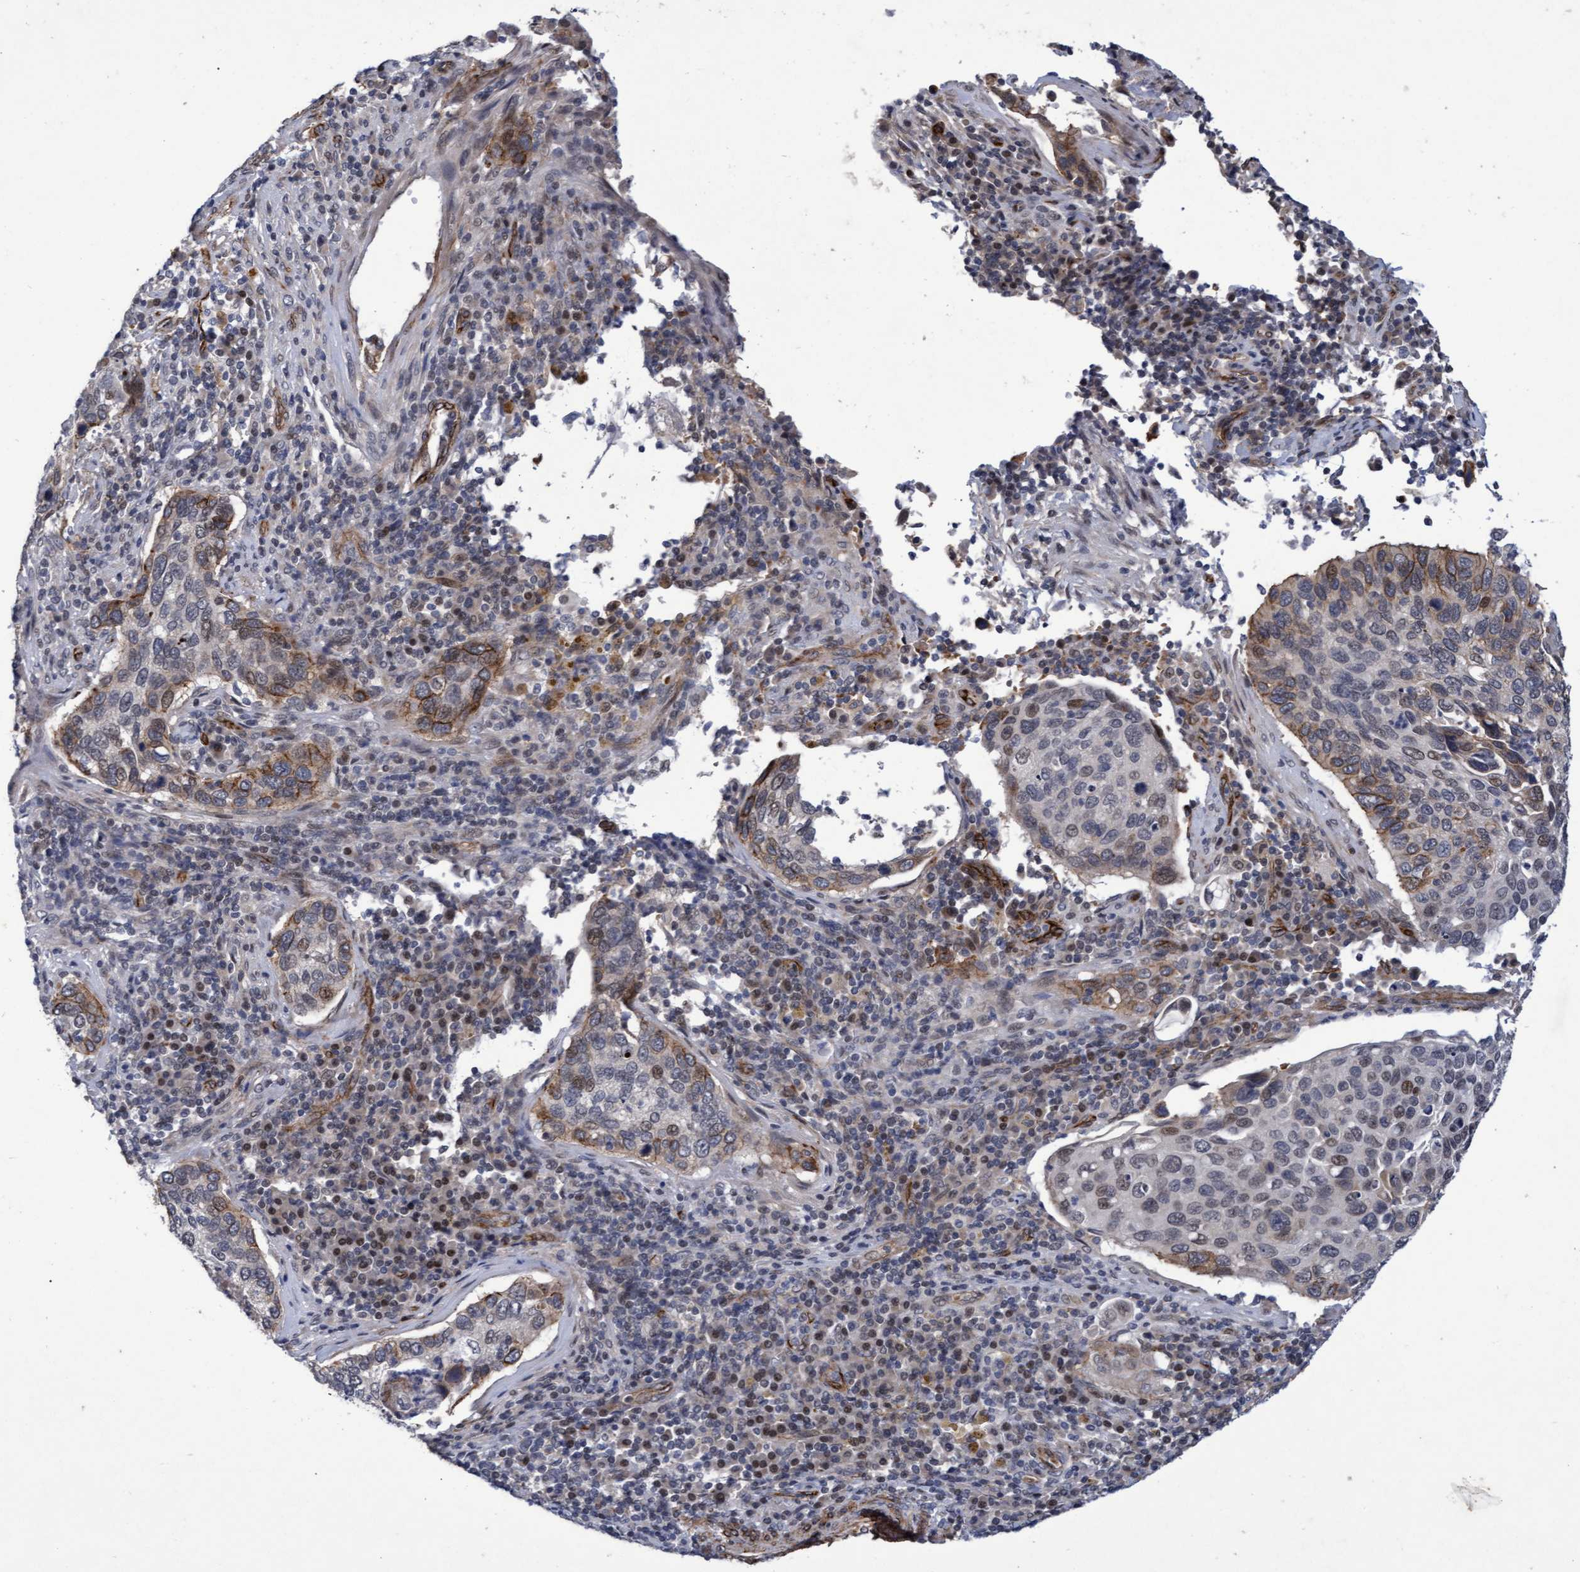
{"staining": {"intensity": "moderate", "quantity": "<25%", "location": "cytoplasmic/membranous"}, "tissue": "cervical cancer", "cell_type": "Tumor cells", "image_type": "cancer", "snomed": [{"axis": "morphology", "description": "Squamous cell carcinoma, NOS"}, {"axis": "topography", "description": "Cervix"}], "caption": "Protein analysis of cervical squamous cell carcinoma tissue exhibits moderate cytoplasmic/membranous expression in approximately <25% of tumor cells.", "gene": "ZNF750", "patient": {"sex": "female", "age": 53}}